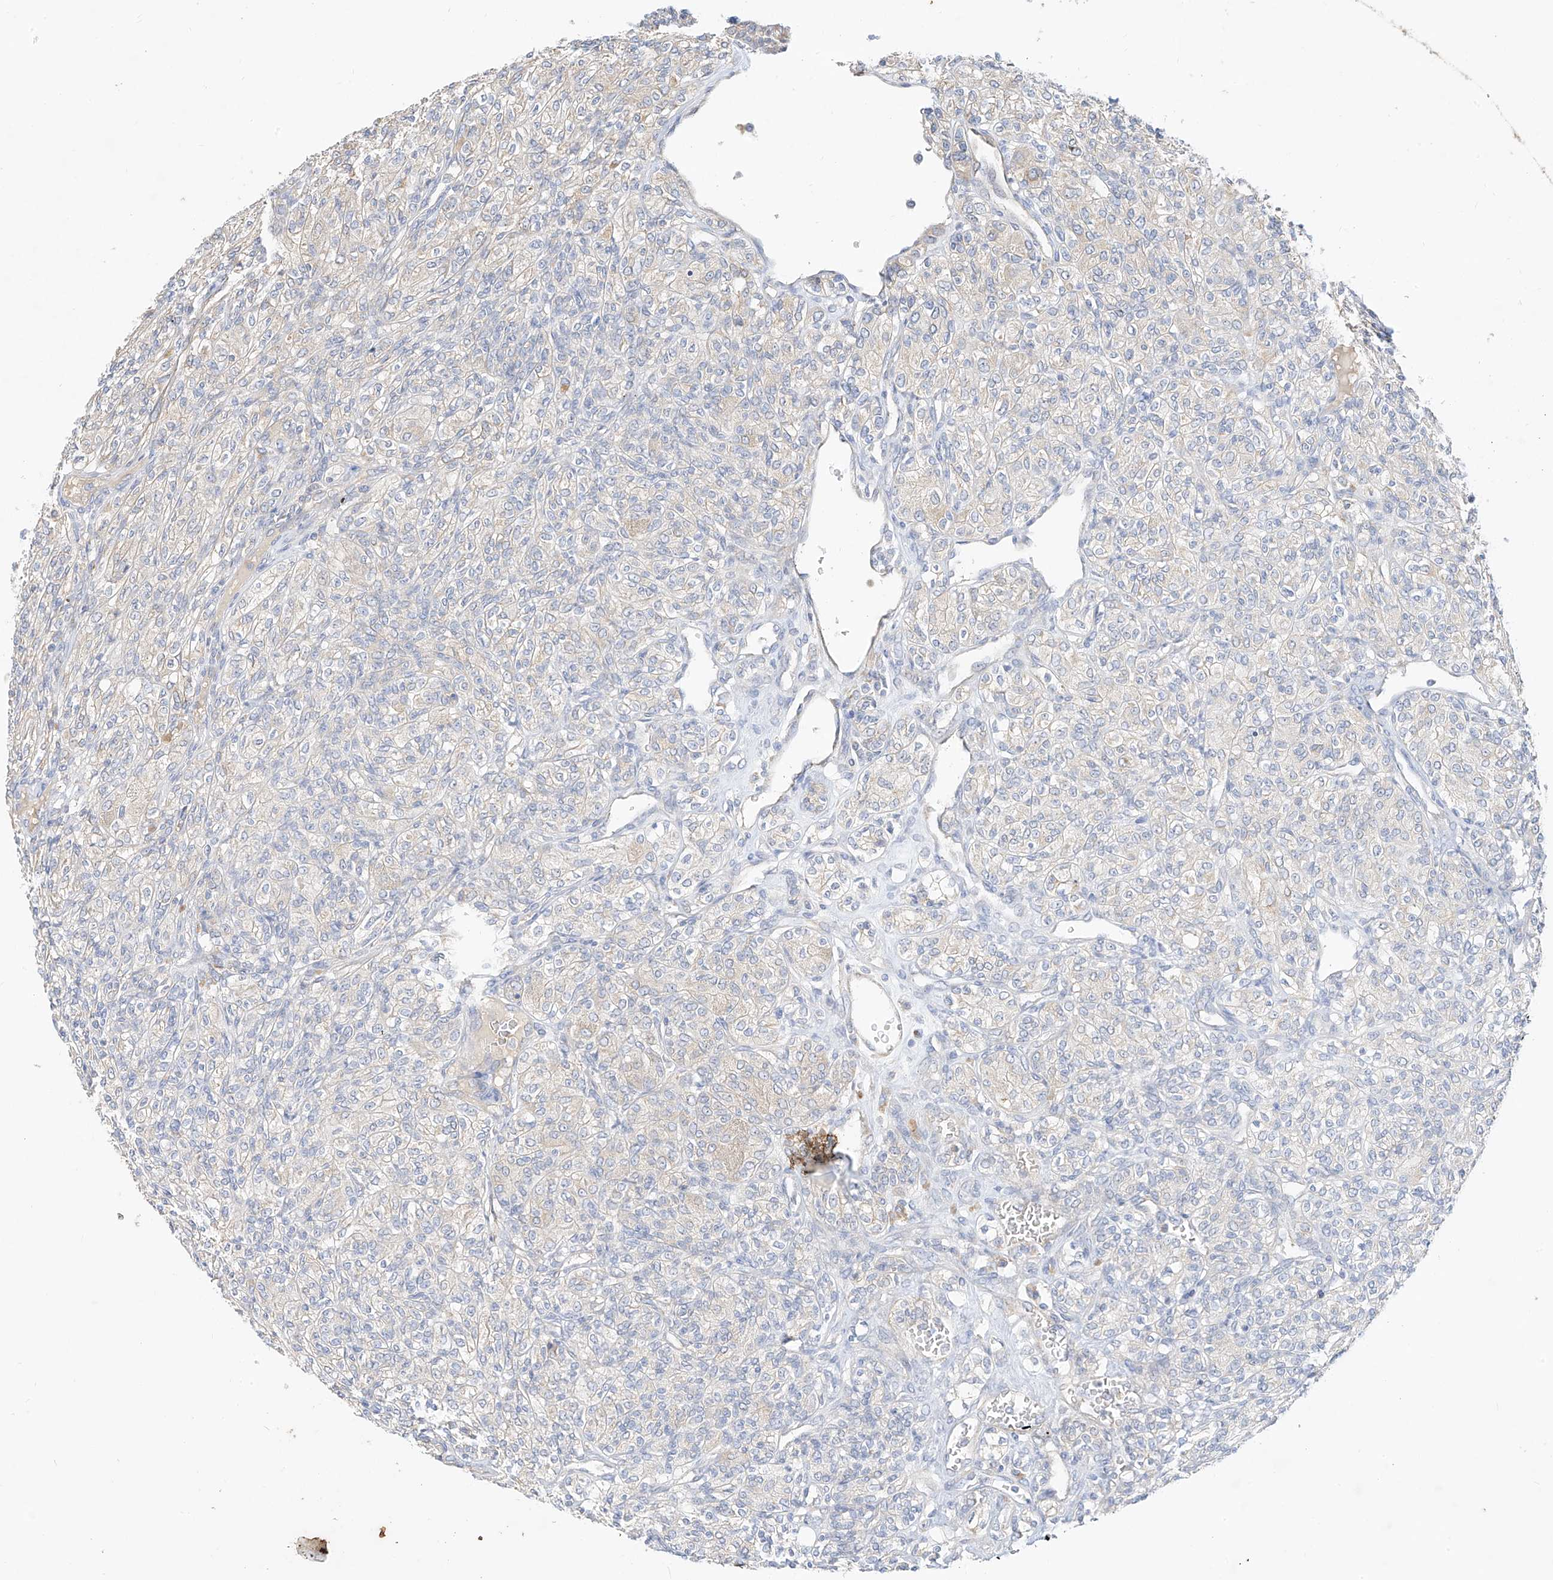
{"staining": {"intensity": "negative", "quantity": "none", "location": "none"}, "tissue": "renal cancer", "cell_type": "Tumor cells", "image_type": "cancer", "snomed": [{"axis": "morphology", "description": "Adenocarcinoma, NOS"}, {"axis": "topography", "description": "Kidney"}], "caption": "IHC of renal adenocarcinoma reveals no positivity in tumor cells.", "gene": "RASA2", "patient": {"sex": "male", "age": 77}}